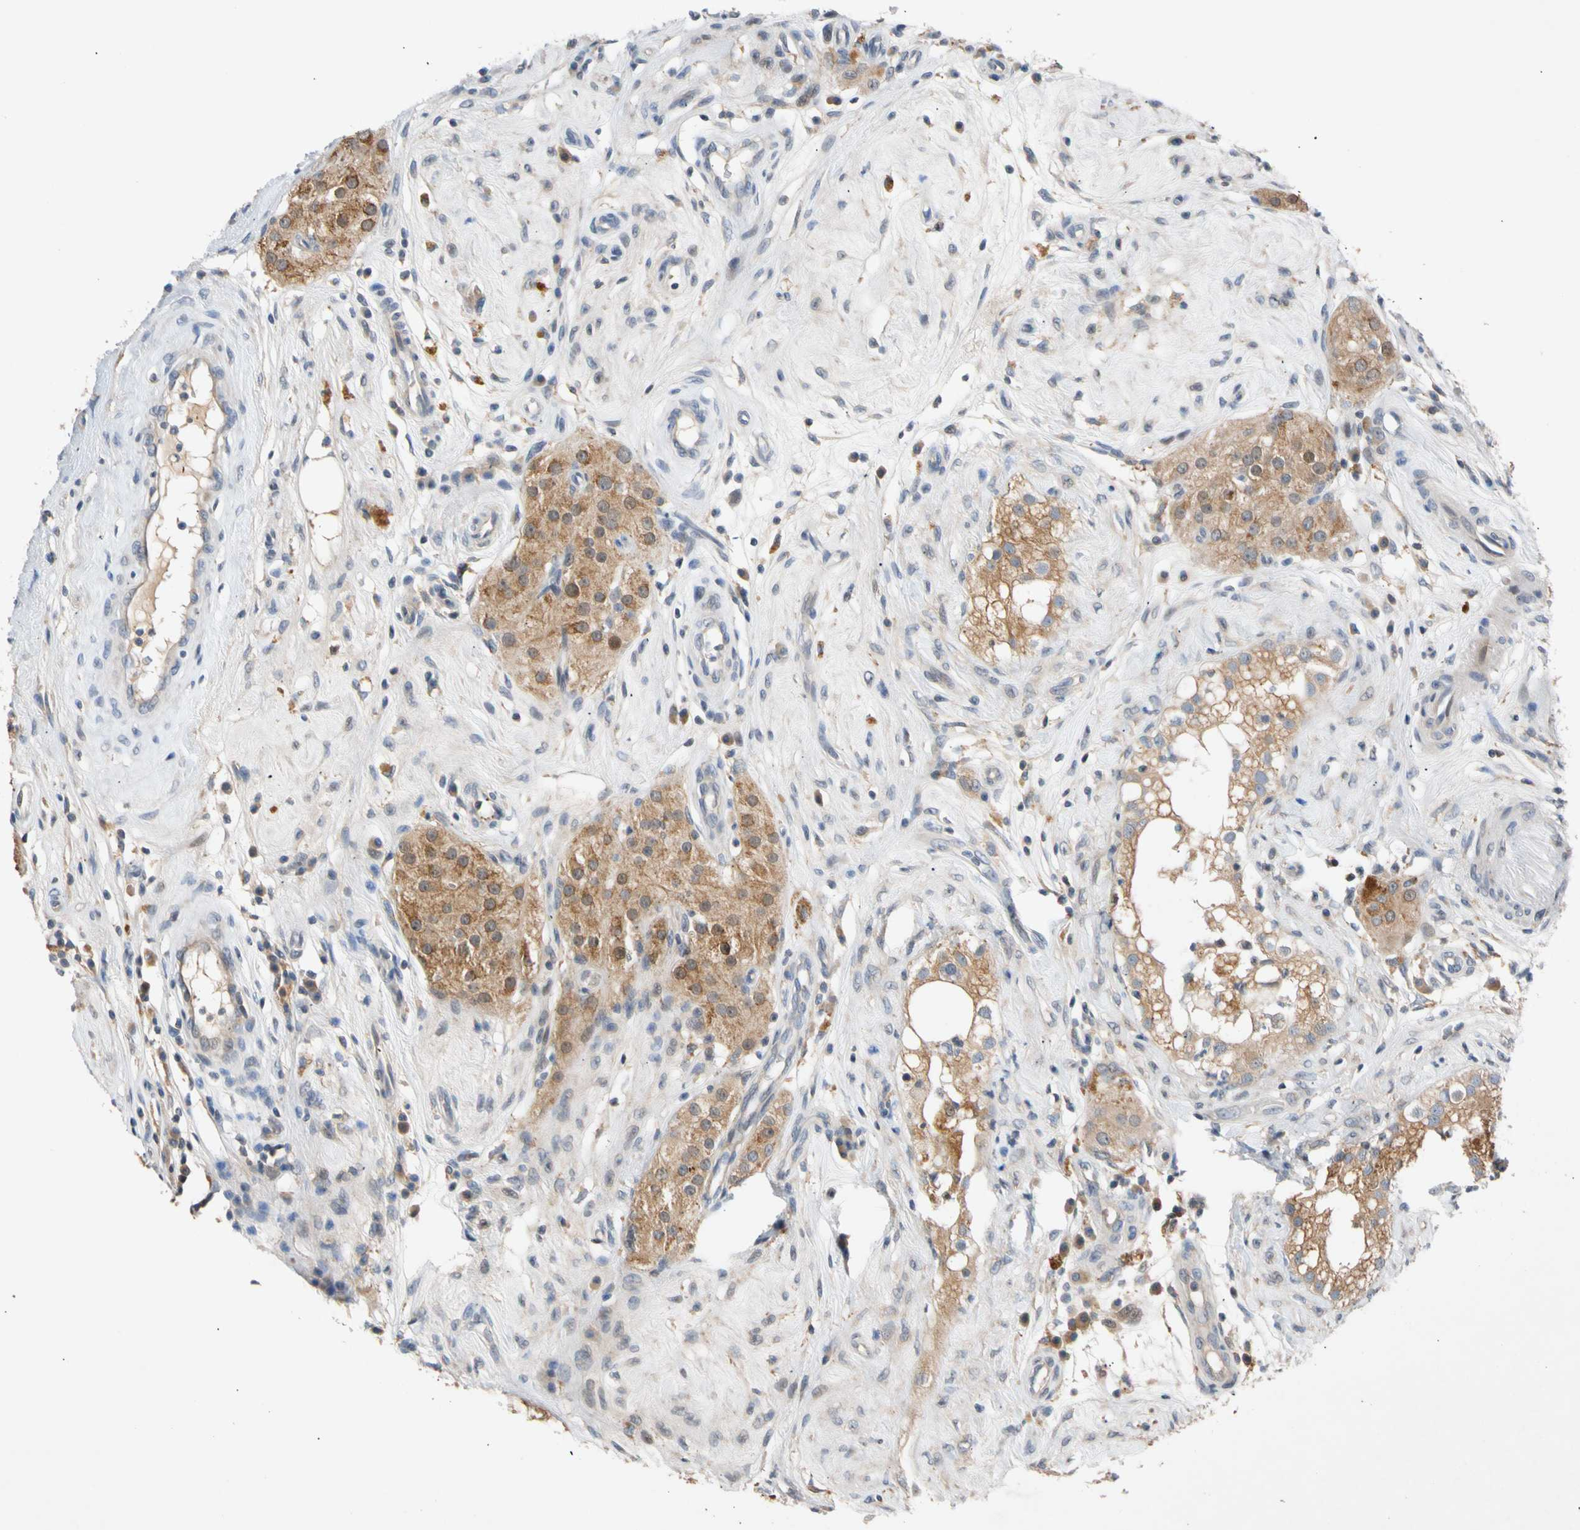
{"staining": {"intensity": "moderate", "quantity": ">75%", "location": "cytoplasmic/membranous"}, "tissue": "epididymis", "cell_type": "Glandular cells", "image_type": "normal", "snomed": [{"axis": "morphology", "description": "Normal tissue, NOS"}, {"axis": "morphology", "description": "Inflammation, NOS"}, {"axis": "topography", "description": "Epididymis"}], "caption": "This micrograph displays immunohistochemistry staining of unremarkable epididymis, with medium moderate cytoplasmic/membranous staining in approximately >75% of glandular cells.", "gene": "CNST", "patient": {"sex": "male", "age": 84}}